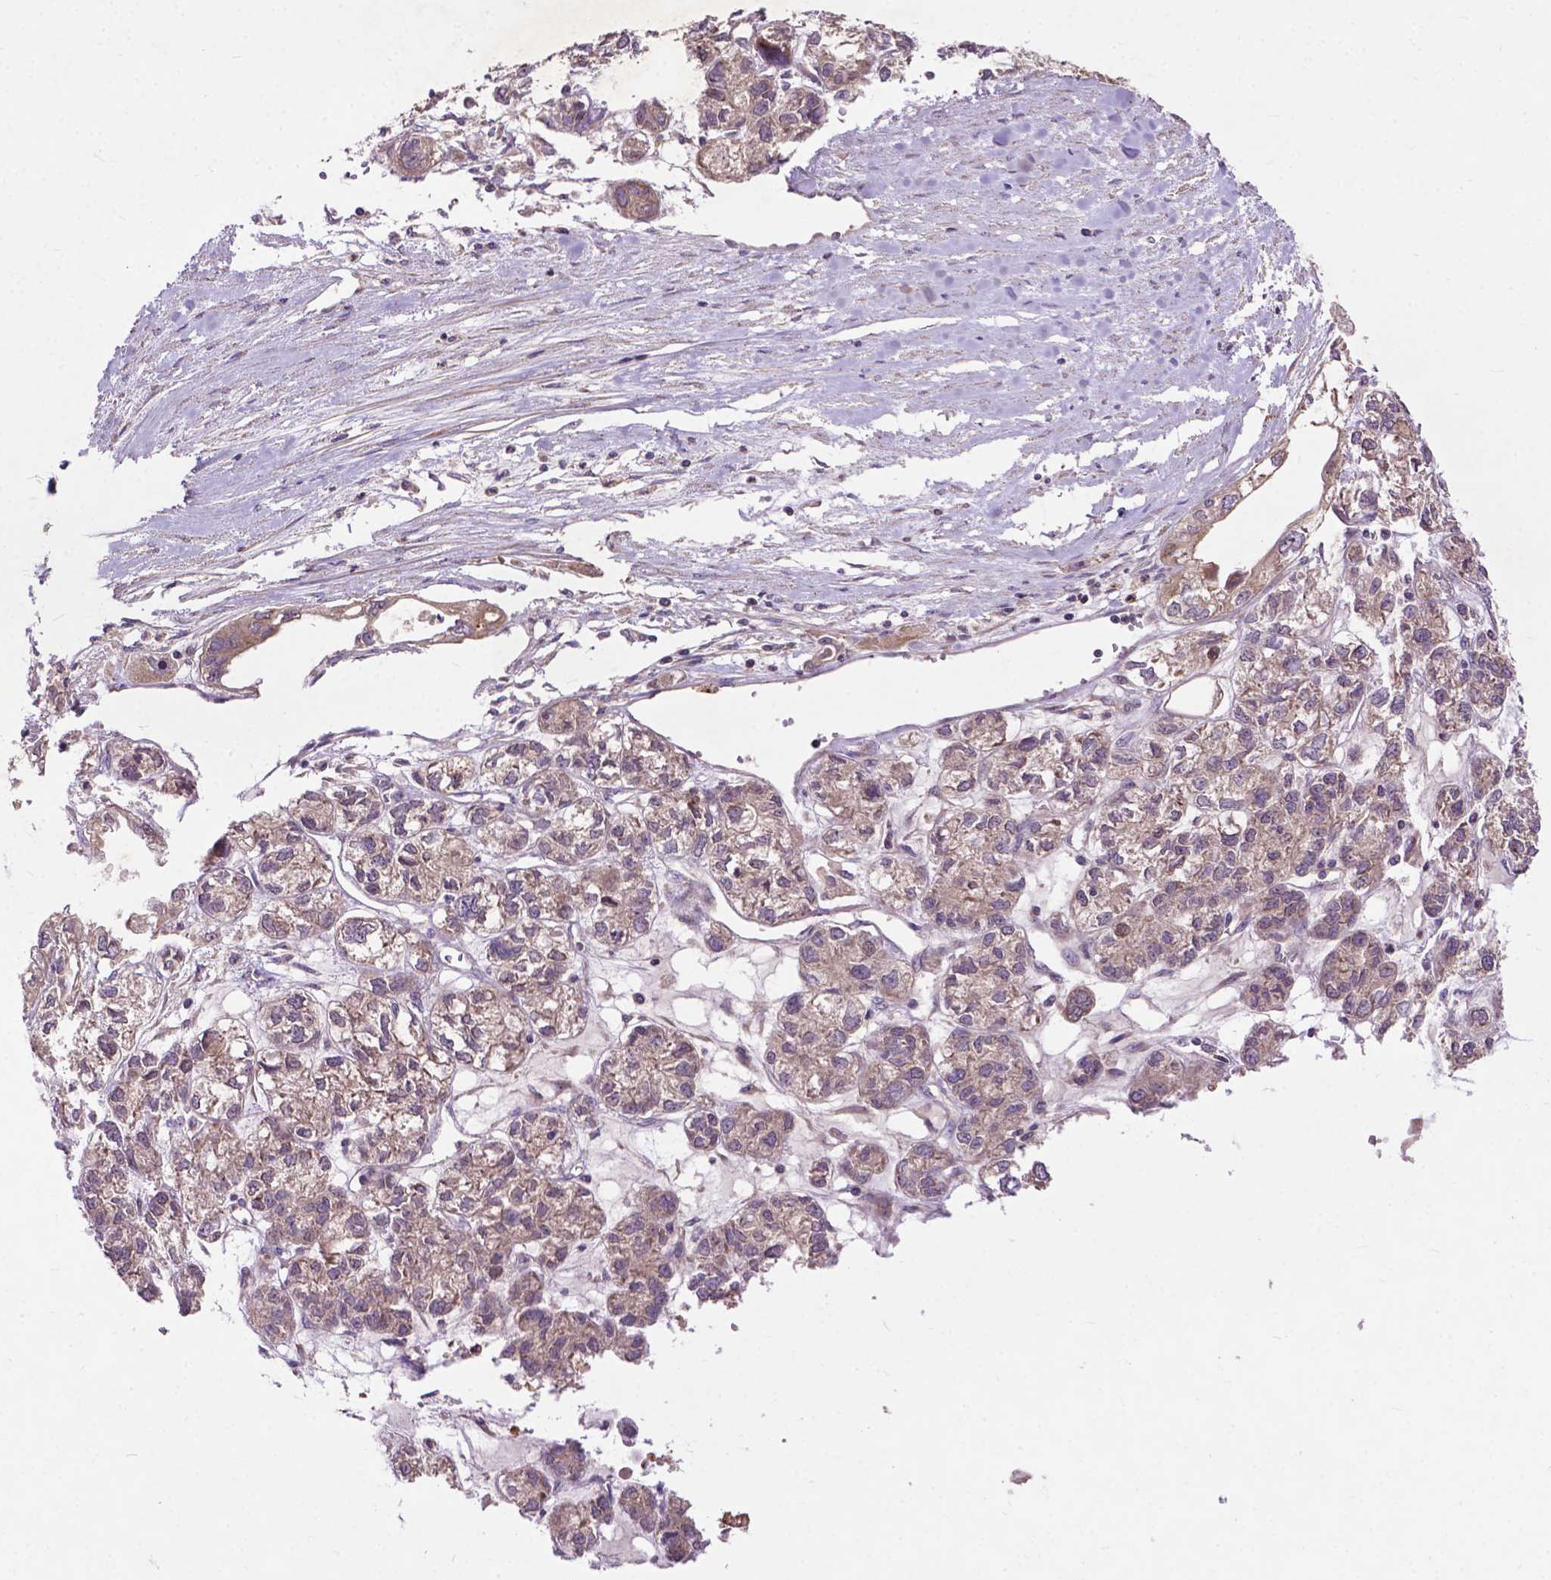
{"staining": {"intensity": "weak", "quantity": "25%-75%", "location": "cytoplasmic/membranous"}, "tissue": "ovarian cancer", "cell_type": "Tumor cells", "image_type": "cancer", "snomed": [{"axis": "morphology", "description": "Carcinoma, endometroid"}, {"axis": "topography", "description": "Ovary"}], "caption": "Immunohistochemical staining of ovarian cancer (endometroid carcinoma) demonstrates weak cytoplasmic/membranous protein positivity in approximately 25%-75% of tumor cells.", "gene": "PARP3", "patient": {"sex": "female", "age": 64}}